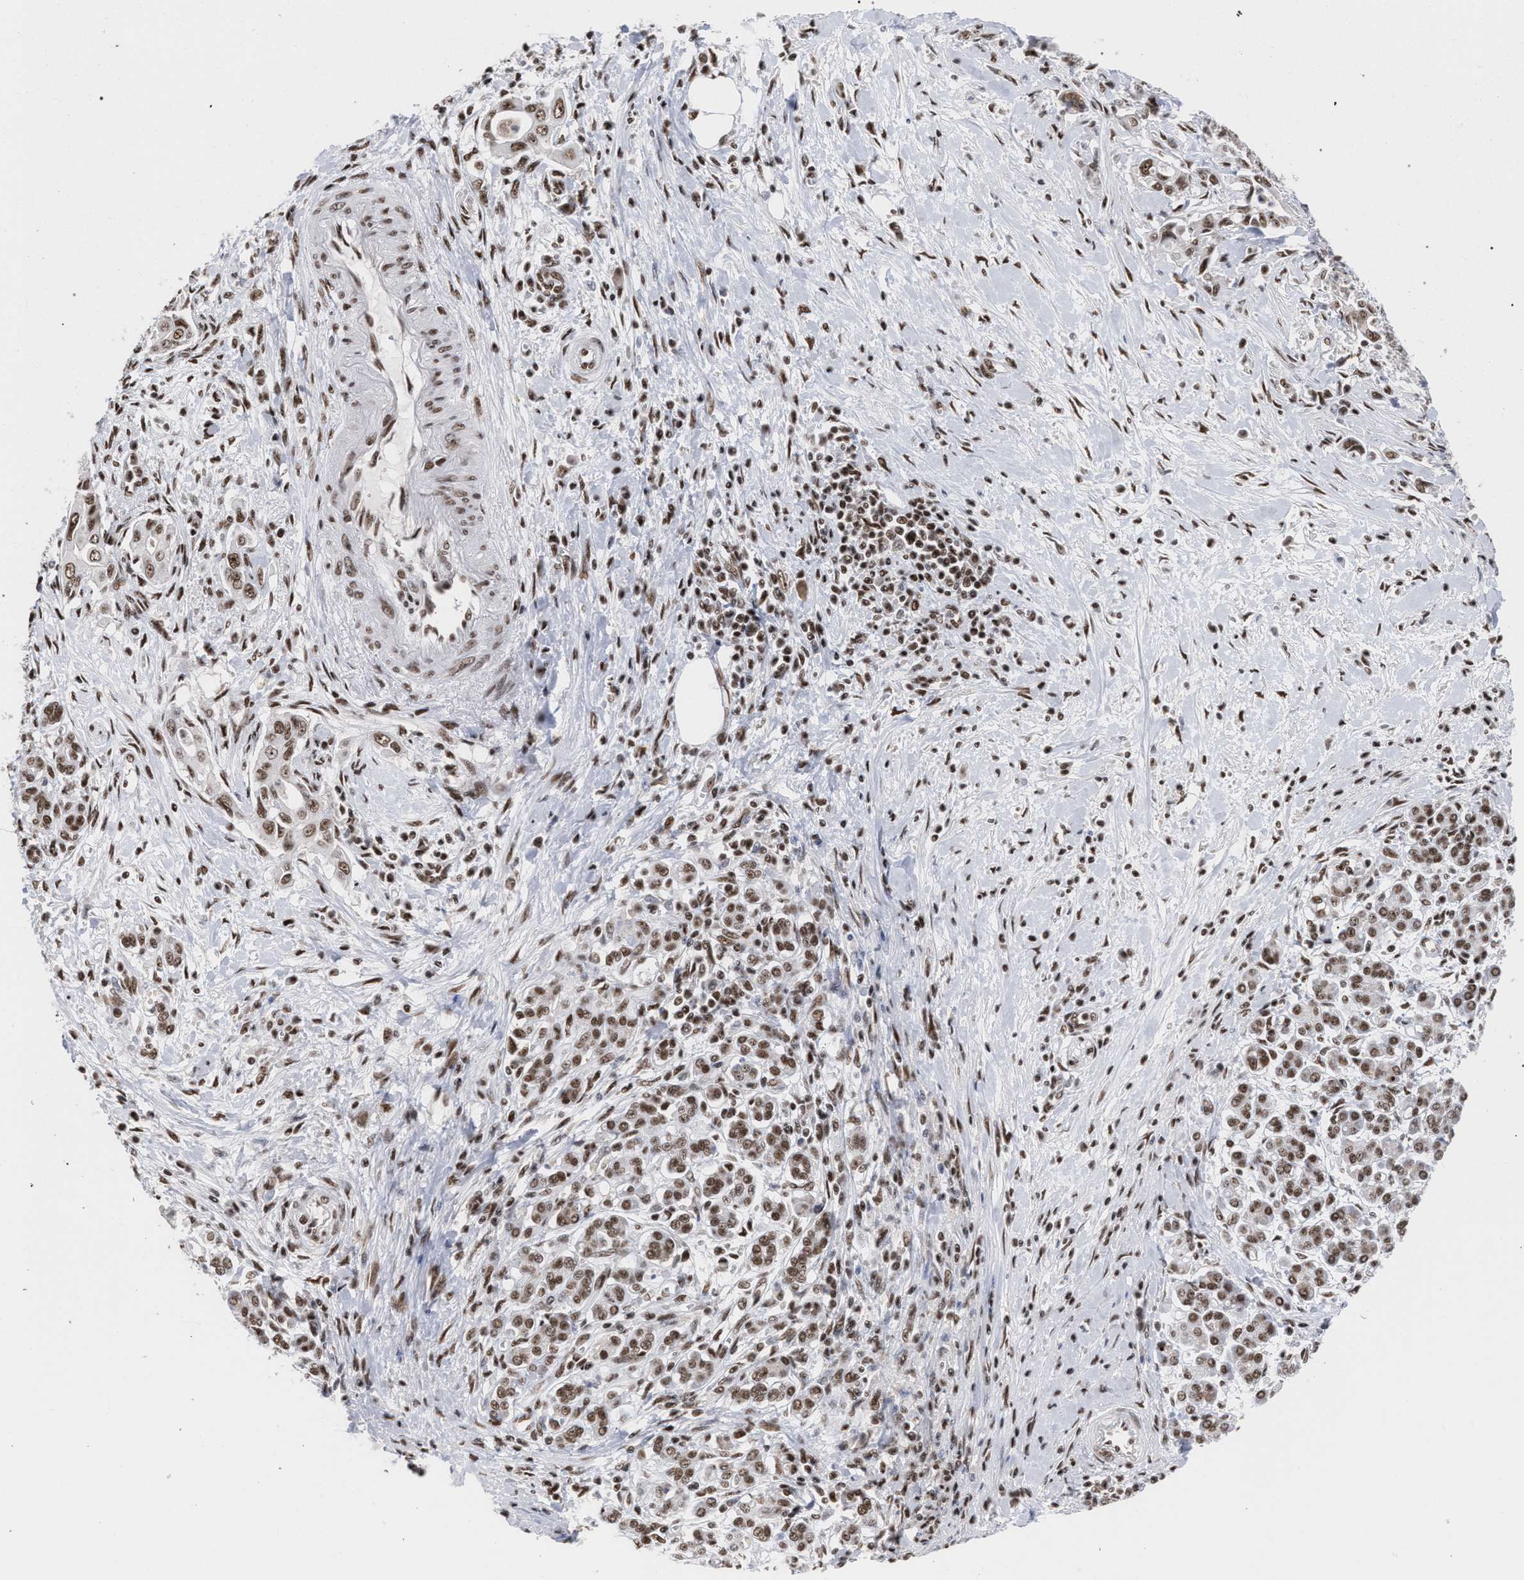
{"staining": {"intensity": "weak", "quantity": ">75%", "location": "nuclear"}, "tissue": "pancreatic cancer", "cell_type": "Tumor cells", "image_type": "cancer", "snomed": [{"axis": "morphology", "description": "Adenocarcinoma, NOS"}, {"axis": "topography", "description": "Pancreas"}], "caption": "IHC (DAB (3,3'-diaminobenzidine)) staining of adenocarcinoma (pancreatic) reveals weak nuclear protein positivity in approximately >75% of tumor cells.", "gene": "SCAF4", "patient": {"sex": "male", "age": 58}}